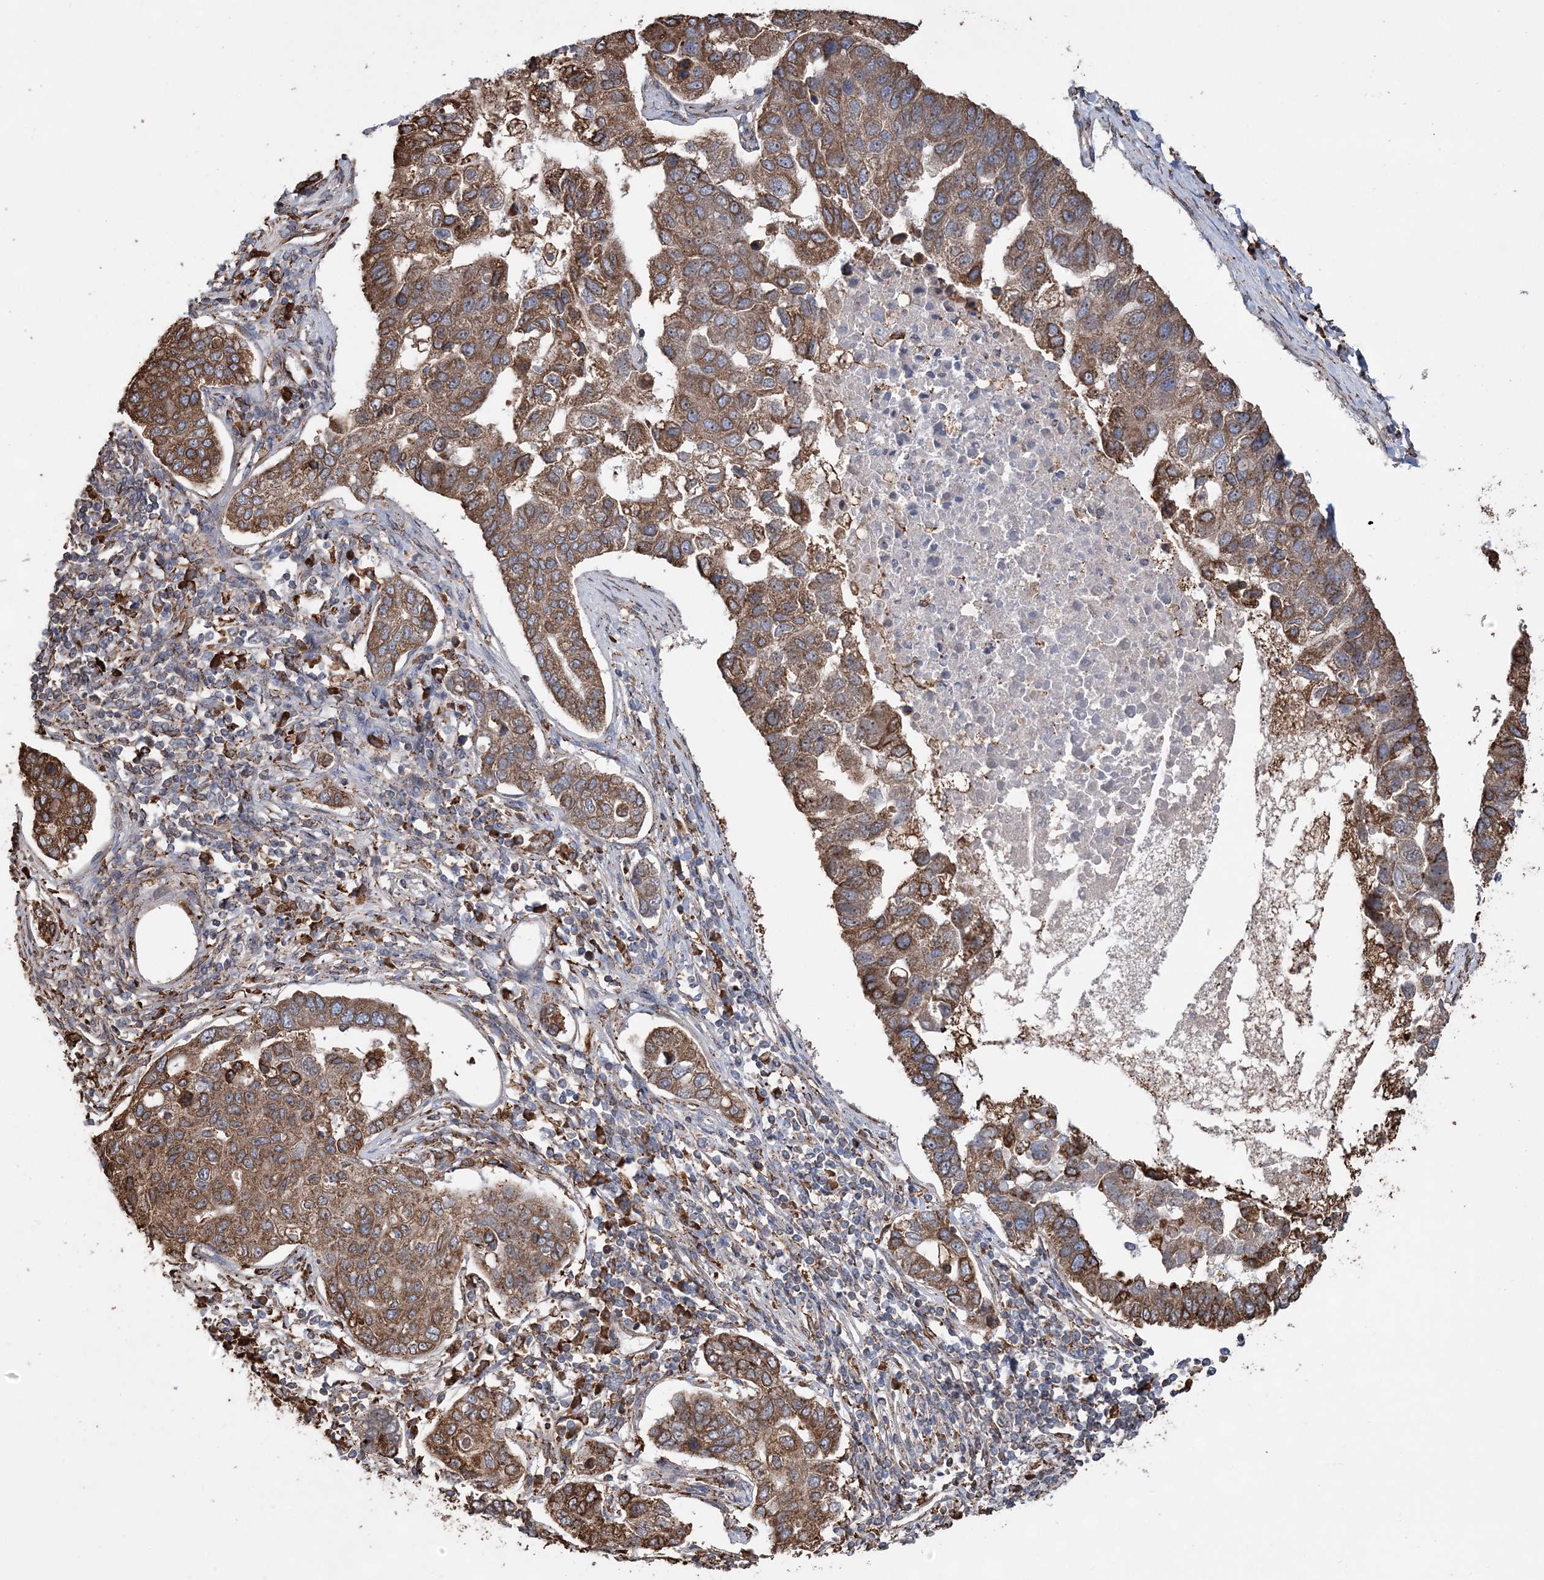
{"staining": {"intensity": "moderate", "quantity": ">75%", "location": "cytoplasmic/membranous"}, "tissue": "pancreatic cancer", "cell_type": "Tumor cells", "image_type": "cancer", "snomed": [{"axis": "morphology", "description": "Adenocarcinoma, NOS"}, {"axis": "topography", "description": "Pancreas"}], "caption": "Immunohistochemistry (IHC) staining of pancreatic cancer (adenocarcinoma), which shows medium levels of moderate cytoplasmic/membranous staining in about >75% of tumor cells indicating moderate cytoplasmic/membranous protein positivity. The staining was performed using DAB (brown) for protein detection and nuclei were counterstained in hematoxylin (blue).", "gene": "WDR12", "patient": {"sex": "female", "age": 61}}